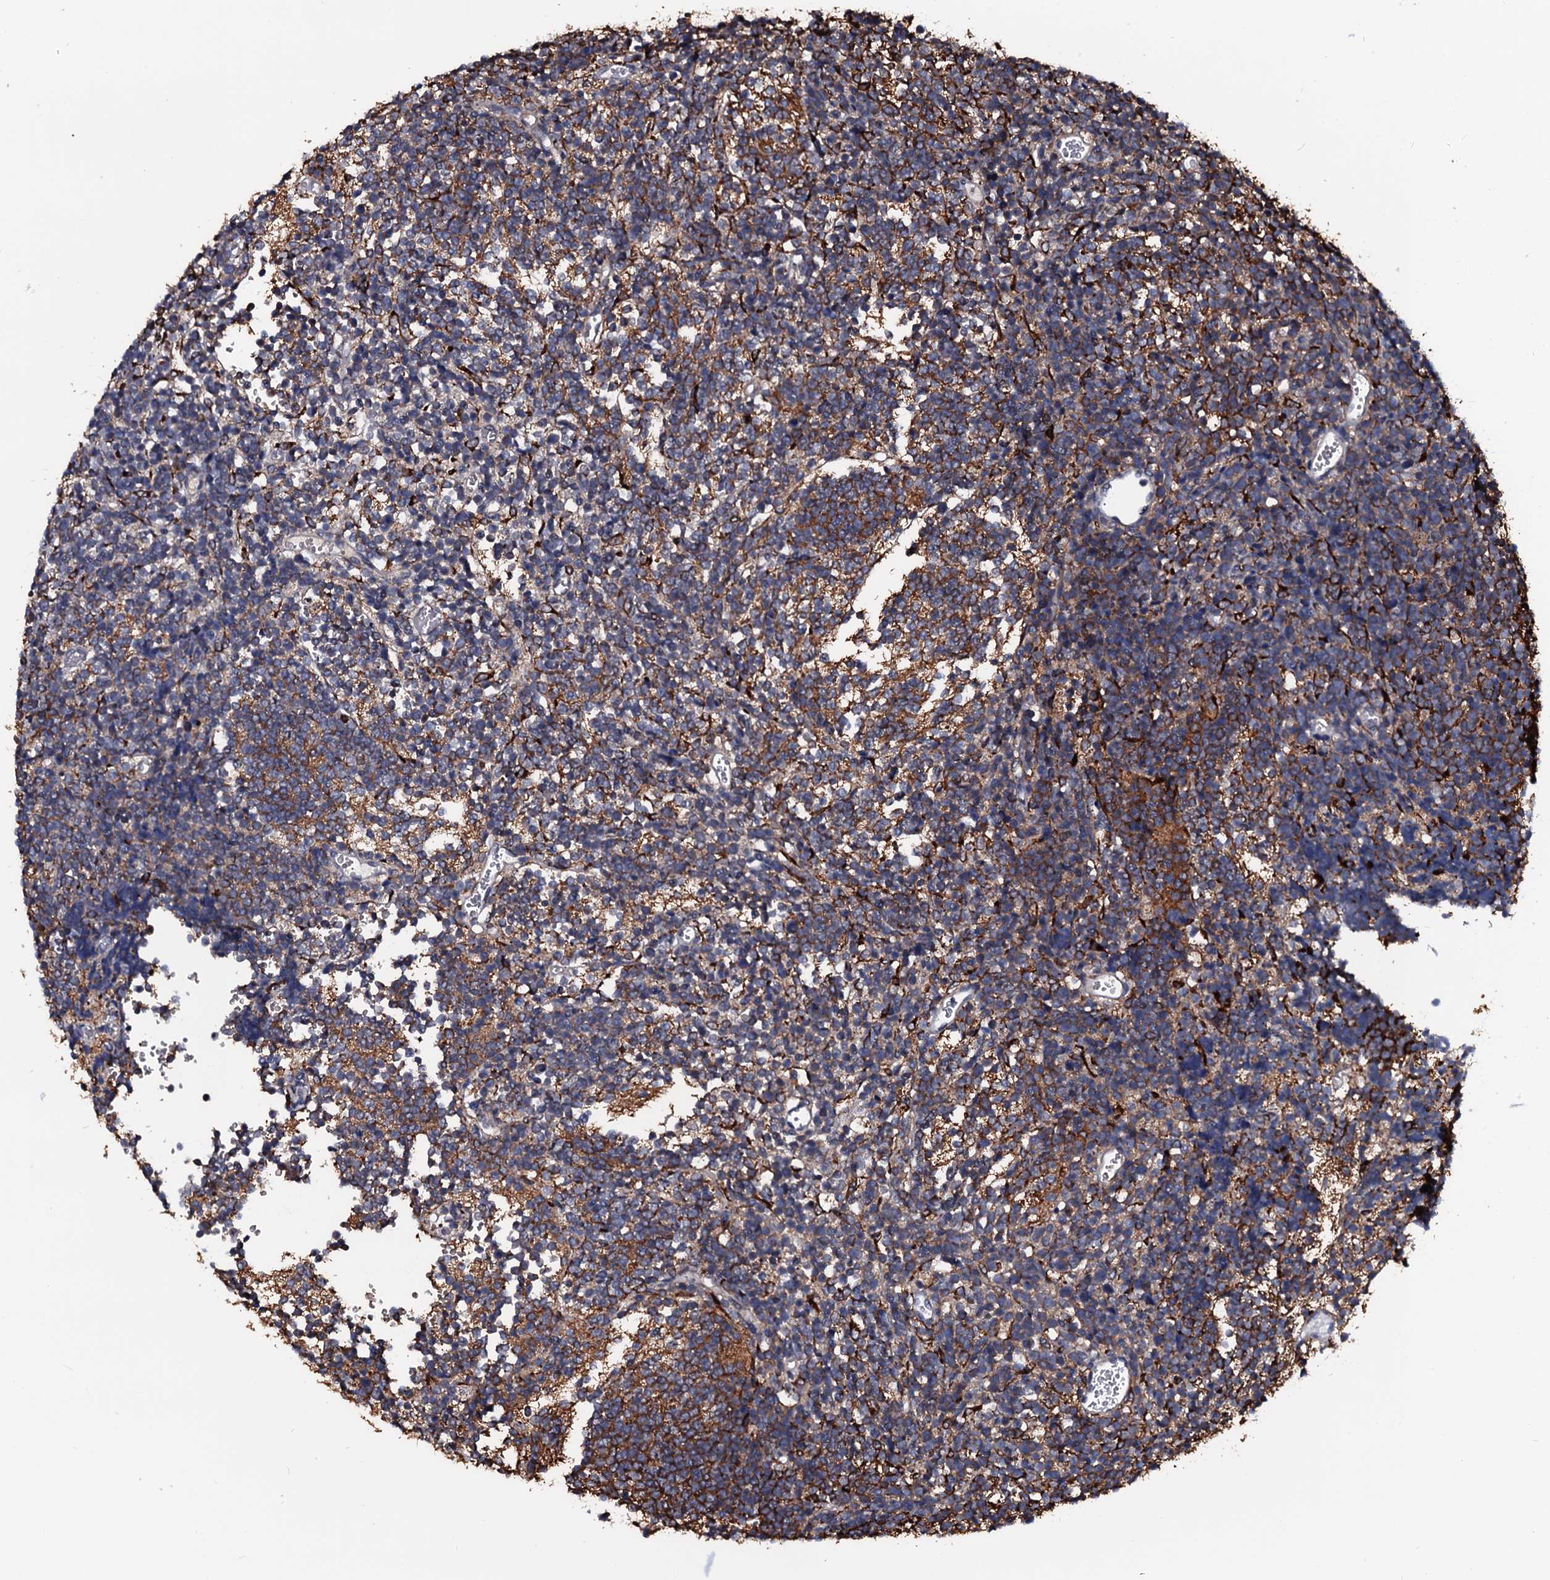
{"staining": {"intensity": "moderate", "quantity": "25%-75%", "location": "cytoplasmic/membranous"}, "tissue": "glioma", "cell_type": "Tumor cells", "image_type": "cancer", "snomed": [{"axis": "morphology", "description": "Glioma, malignant, Low grade"}, {"axis": "topography", "description": "Brain"}], "caption": "IHC staining of glioma, which shows medium levels of moderate cytoplasmic/membranous staining in about 25%-75% of tumor cells indicating moderate cytoplasmic/membranous protein expression. The staining was performed using DAB (3,3'-diaminobenzidine) (brown) for protein detection and nuclei were counterstained in hematoxylin (blue).", "gene": "N4BP1", "patient": {"sex": "female", "age": 1}}